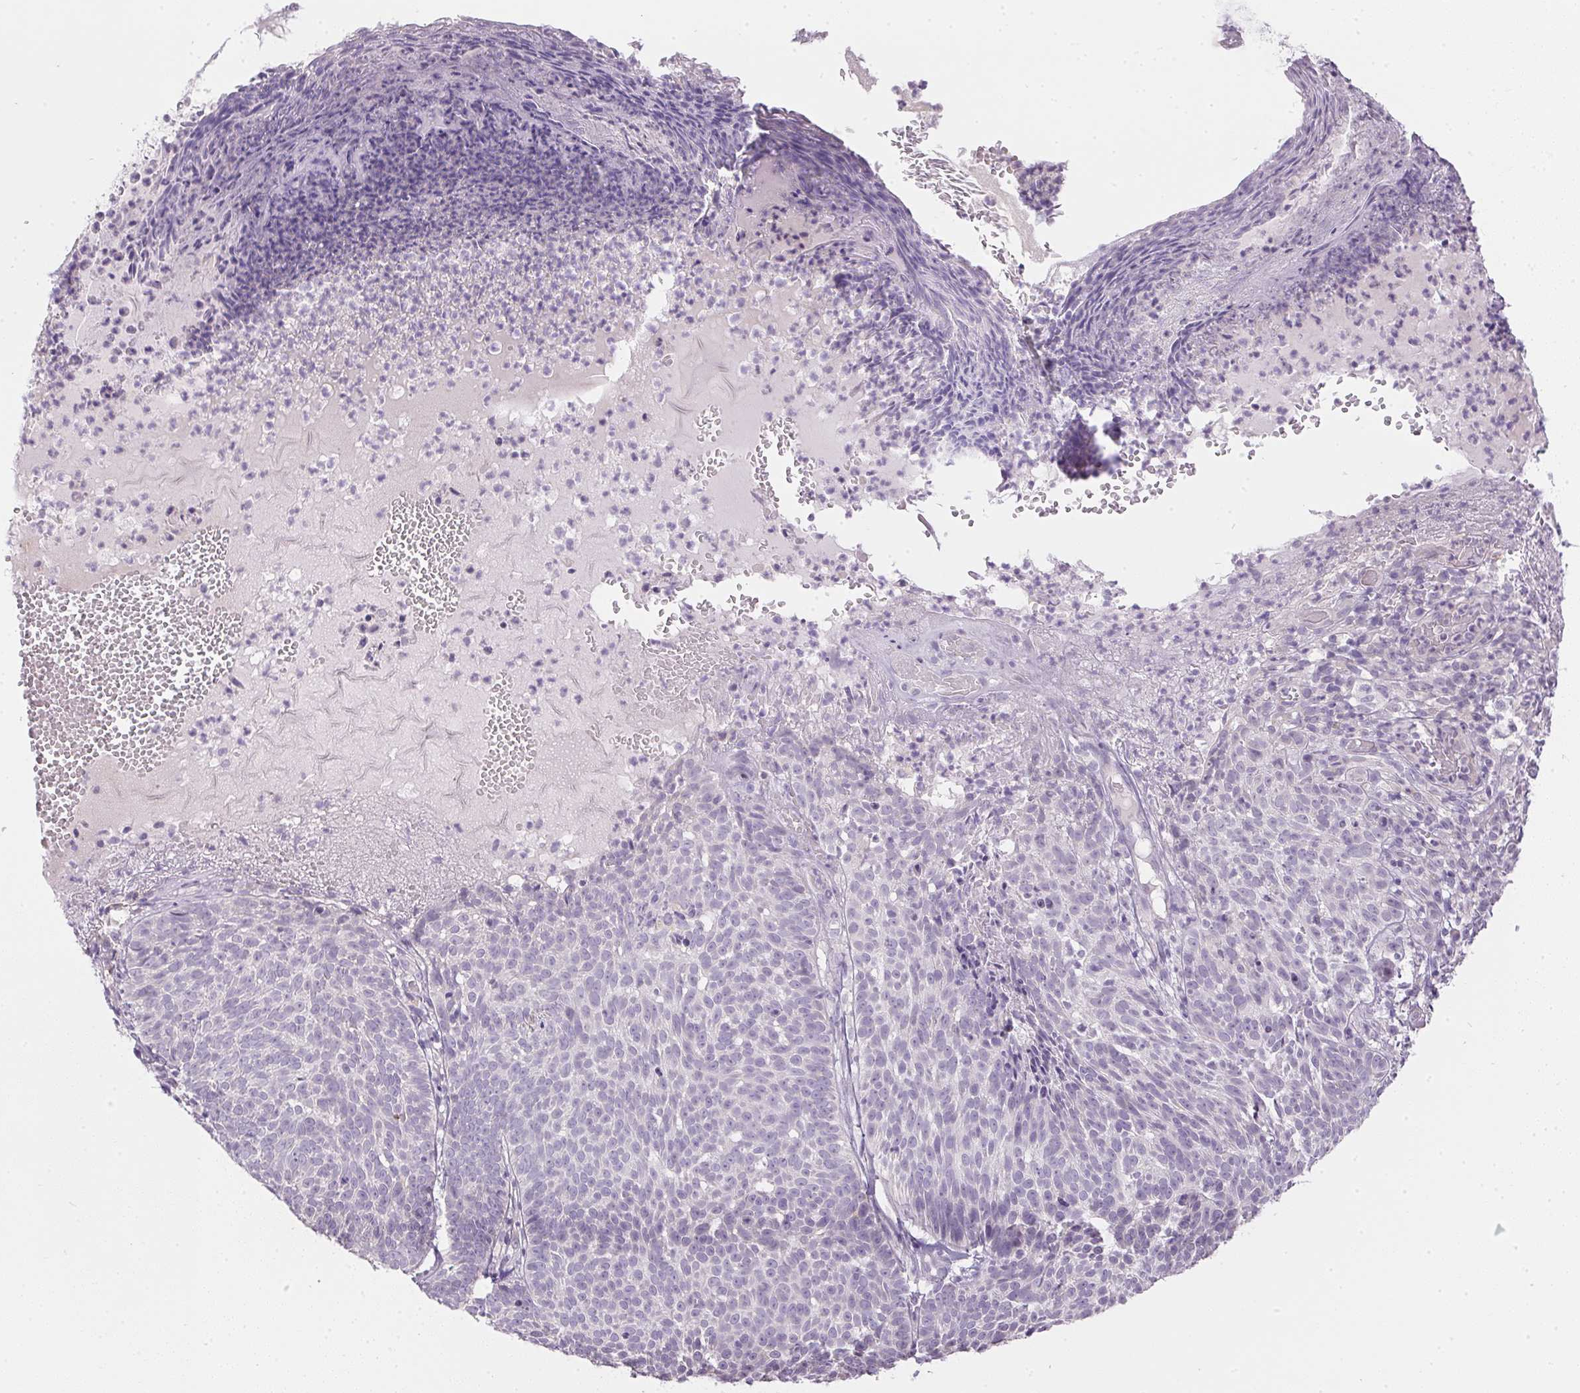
{"staining": {"intensity": "negative", "quantity": "none", "location": "none"}, "tissue": "skin cancer", "cell_type": "Tumor cells", "image_type": "cancer", "snomed": [{"axis": "morphology", "description": "Basal cell carcinoma"}, {"axis": "topography", "description": "Skin"}], "caption": "Immunohistochemistry (IHC) of basal cell carcinoma (skin) demonstrates no positivity in tumor cells.", "gene": "CTCFL", "patient": {"sex": "male", "age": 90}}